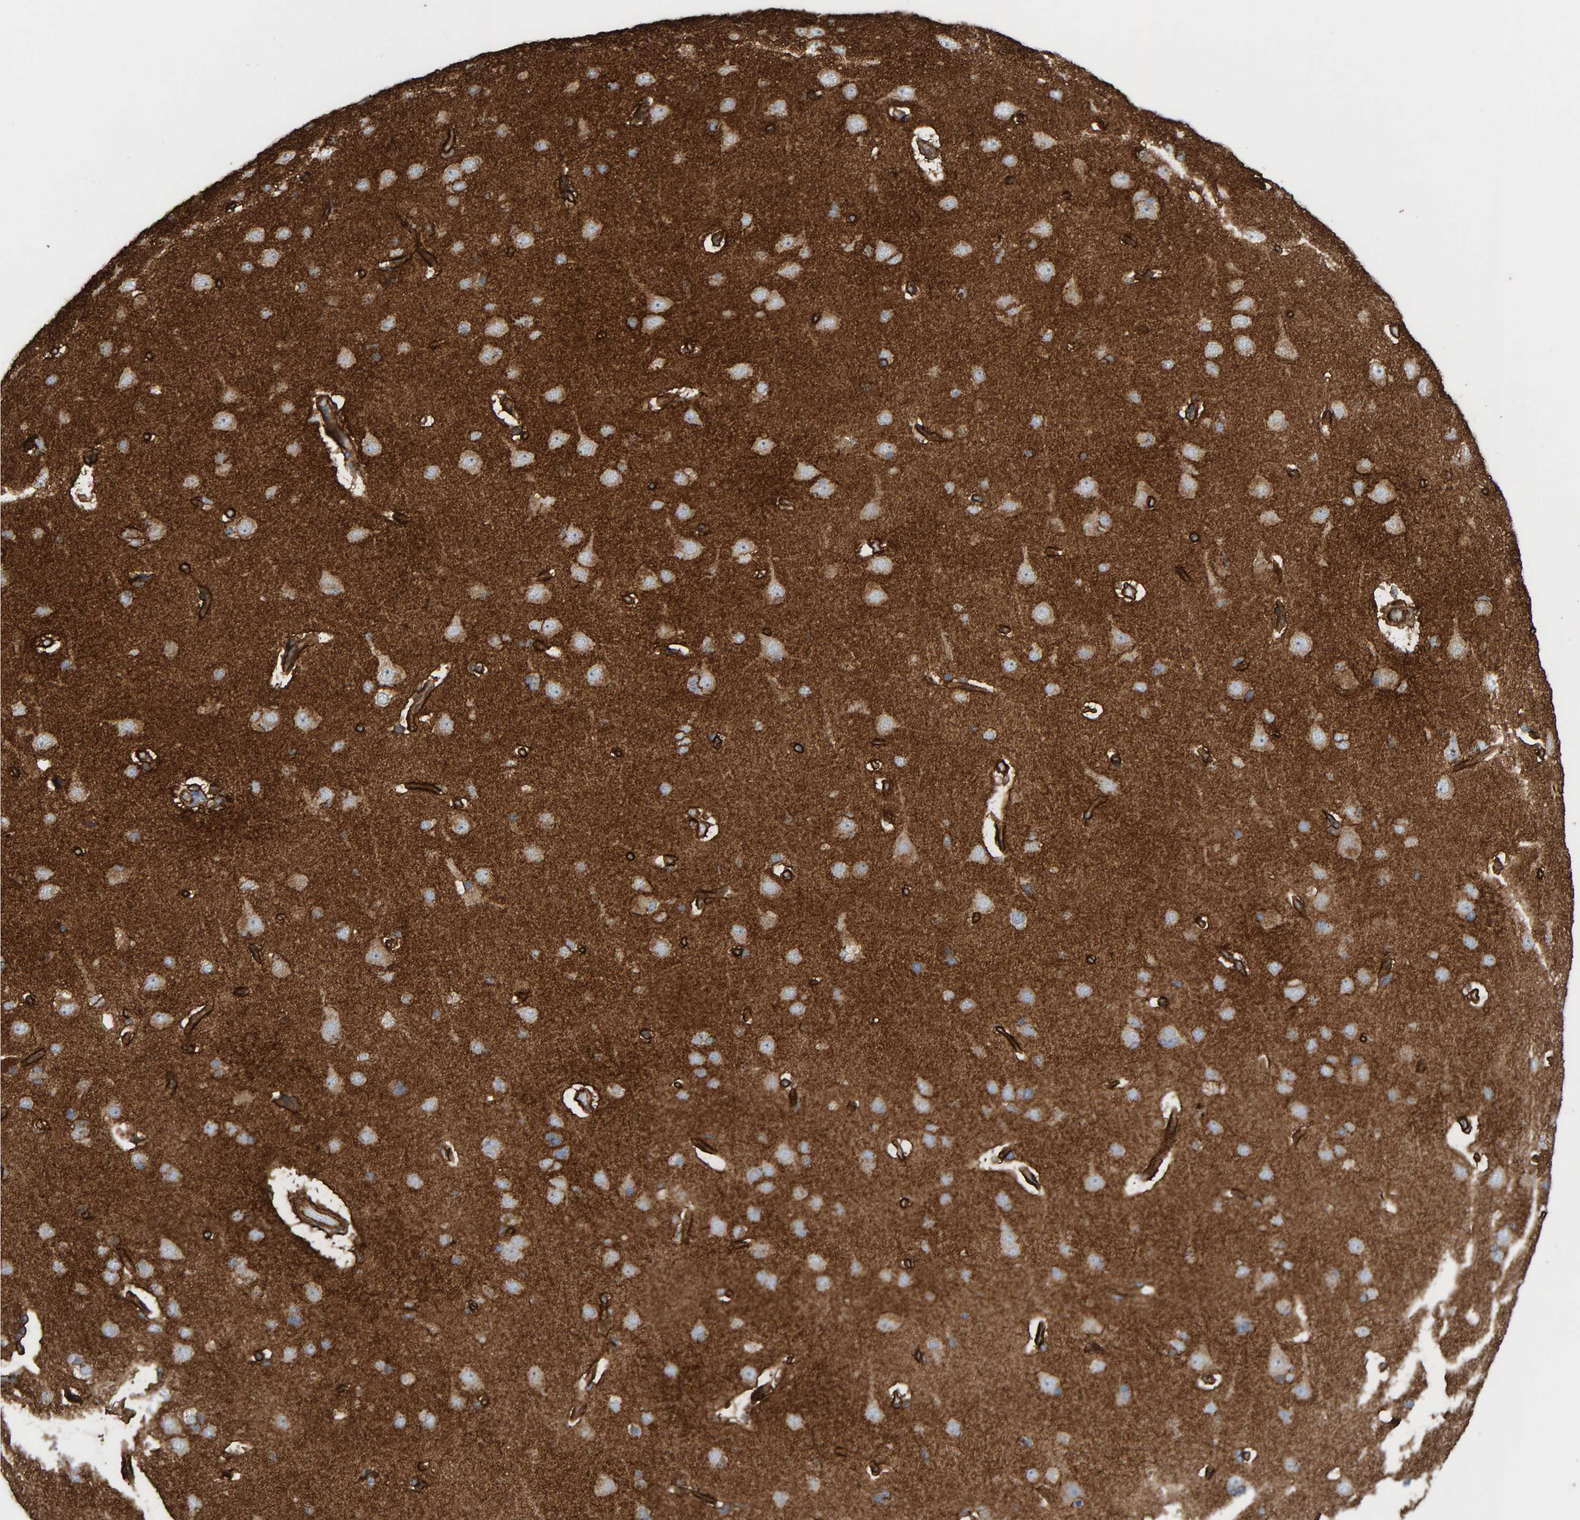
{"staining": {"intensity": "strong", "quantity": ">75%", "location": "cytoplasmic/membranous"}, "tissue": "cerebral cortex", "cell_type": "Endothelial cells", "image_type": "normal", "snomed": [{"axis": "morphology", "description": "Normal tissue, NOS"}, {"axis": "topography", "description": "Cerebral cortex"}], "caption": "Immunohistochemical staining of unremarkable human cerebral cortex reveals >75% levels of strong cytoplasmic/membranous protein staining in approximately >75% of endothelial cells.", "gene": "ZNF347", "patient": {"sex": "male", "age": 62}}